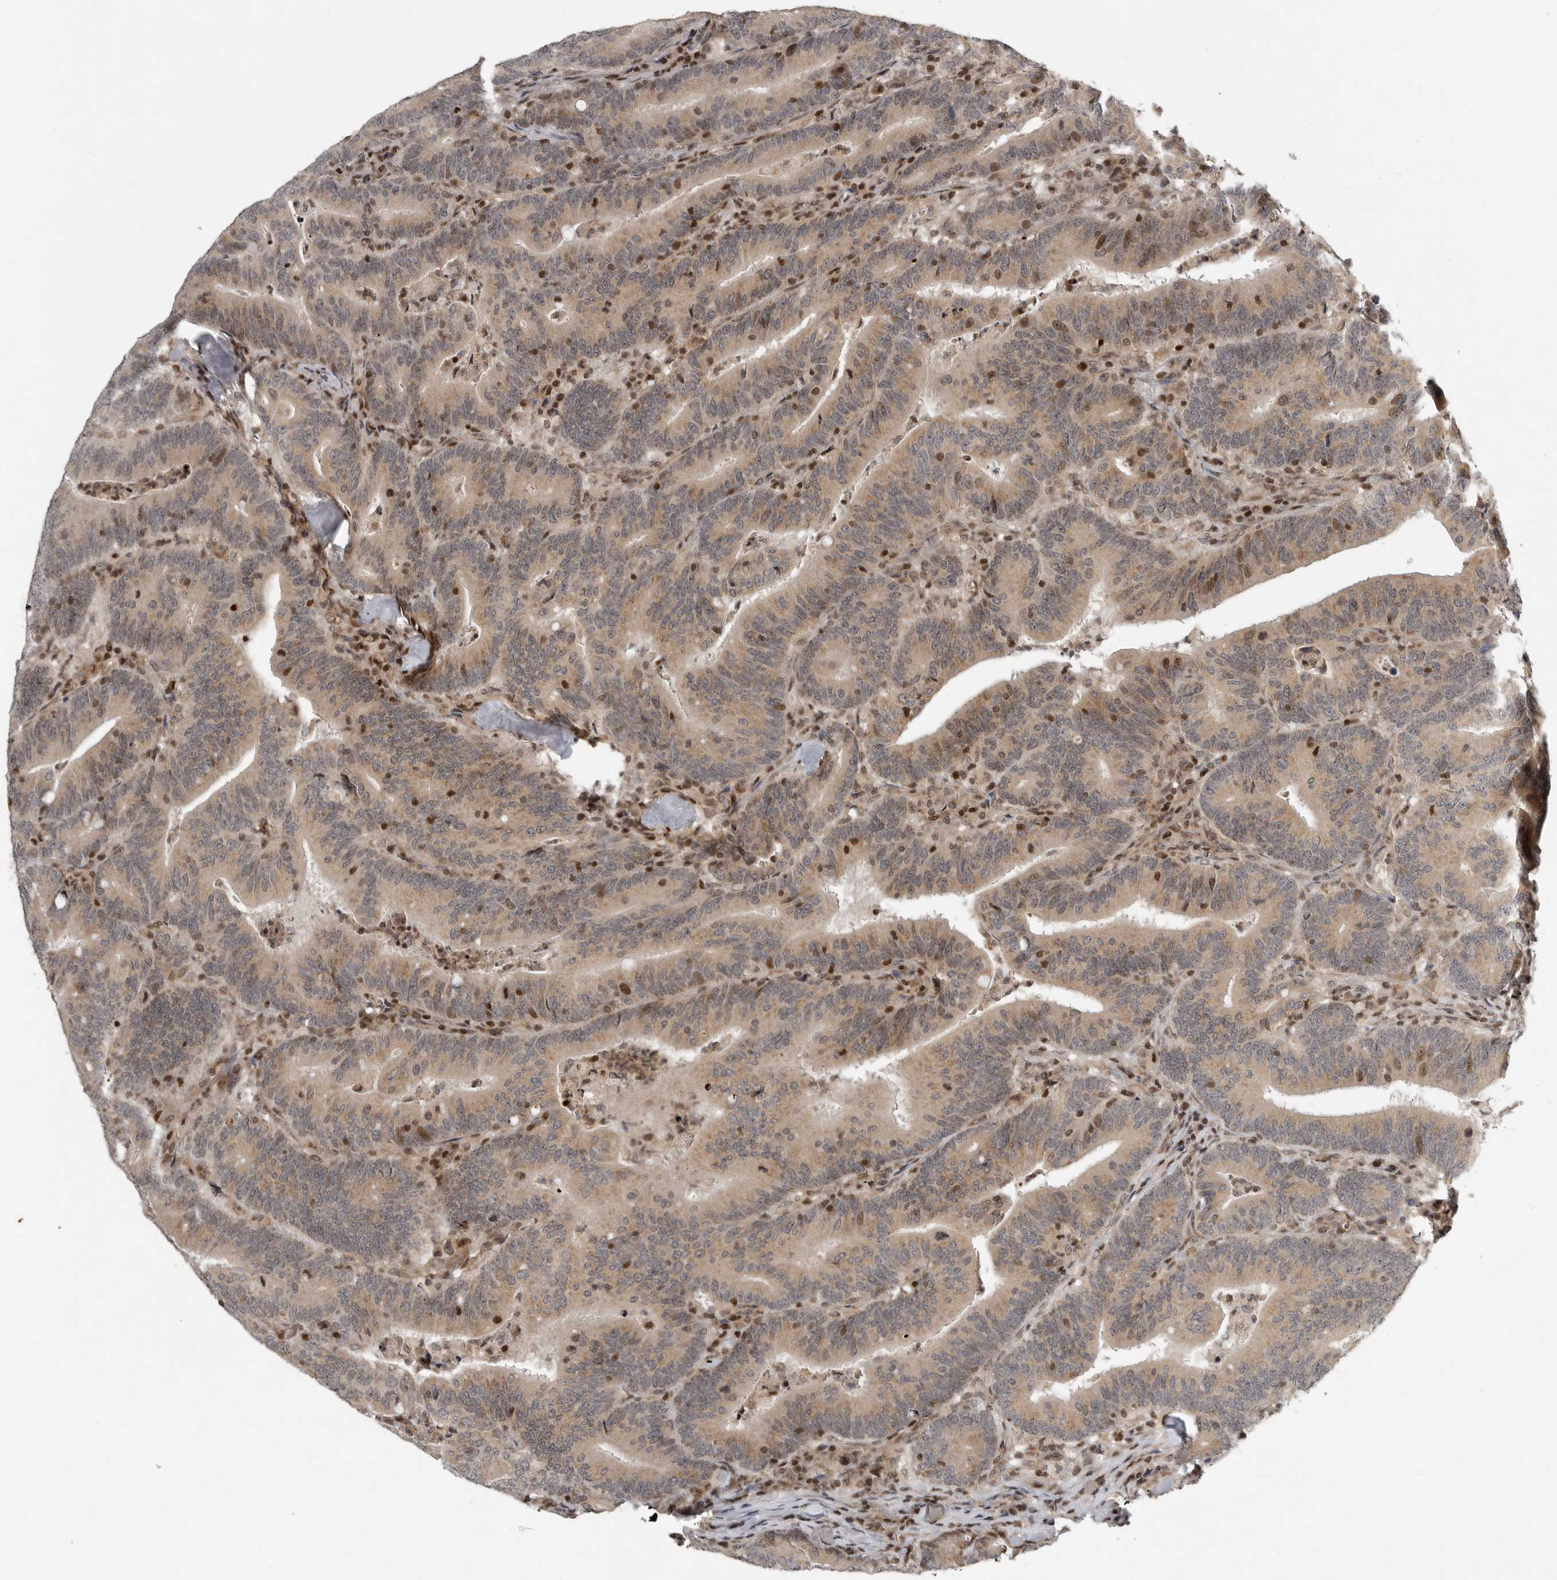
{"staining": {"intensity": "moderate", "quantity": "25%-75%", "location": "nuclear"}, "tissue": "colorectal cancer", "cell_type": "Tumor cells", "image_type": "cancer", "snomed": [{"axis": "morphology", "description": "Adenocarcinoma, NOS"}, {"axis": "topography", "description": "Colon"}], "caption": "About 25%-75% of tumor cells in human colorectal cancer show moderate nuclear protein expression as visualized by brown immunohistochemical staining.", "gene": "RABIF", "patient": {"sex": "female", "age": 66}}